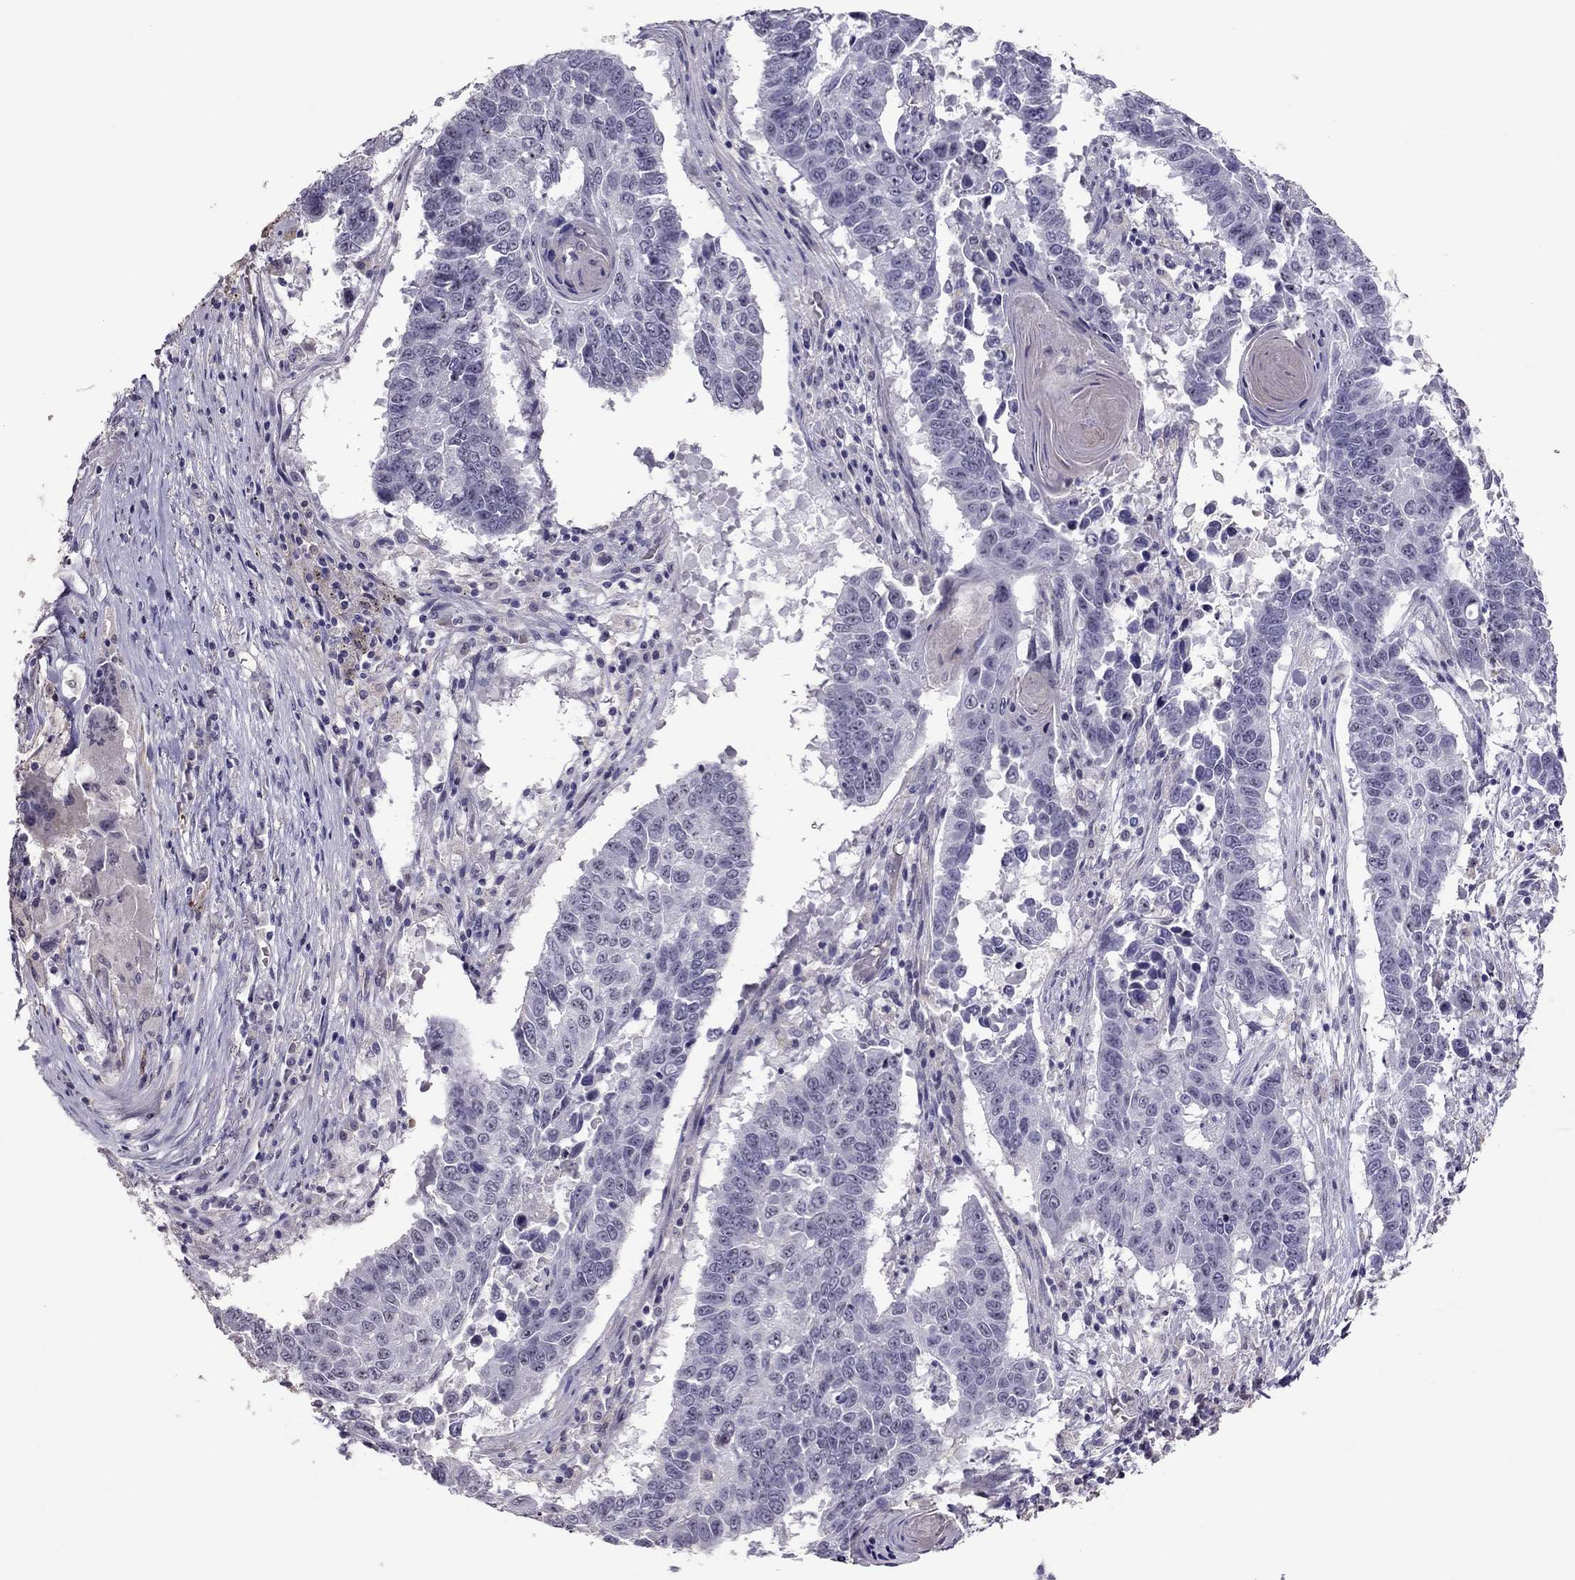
{"staining": {"intensity": "negative", "quantity": "none", "location": "none"}, "tissue": "lung cancer", "cell_type": "Tumor cells", "image_type": "cancer", "snomed": [{"axis": "morphology", "description": "Squamous cell carcinoma, NOS"}, {"axis": "topography", "description": "Lung"}], "caption": "Immunohistochemistry of human lung cancer (squamous cell carcinoma) demonstrates no staining in tumor cells. Brightfield microscopy of IHC stained with DAB (brown) and hematoxylin (blue), captured at high magnification.", "gene": "LRRC46", "patient": {"sex": "male", "age": 73}}